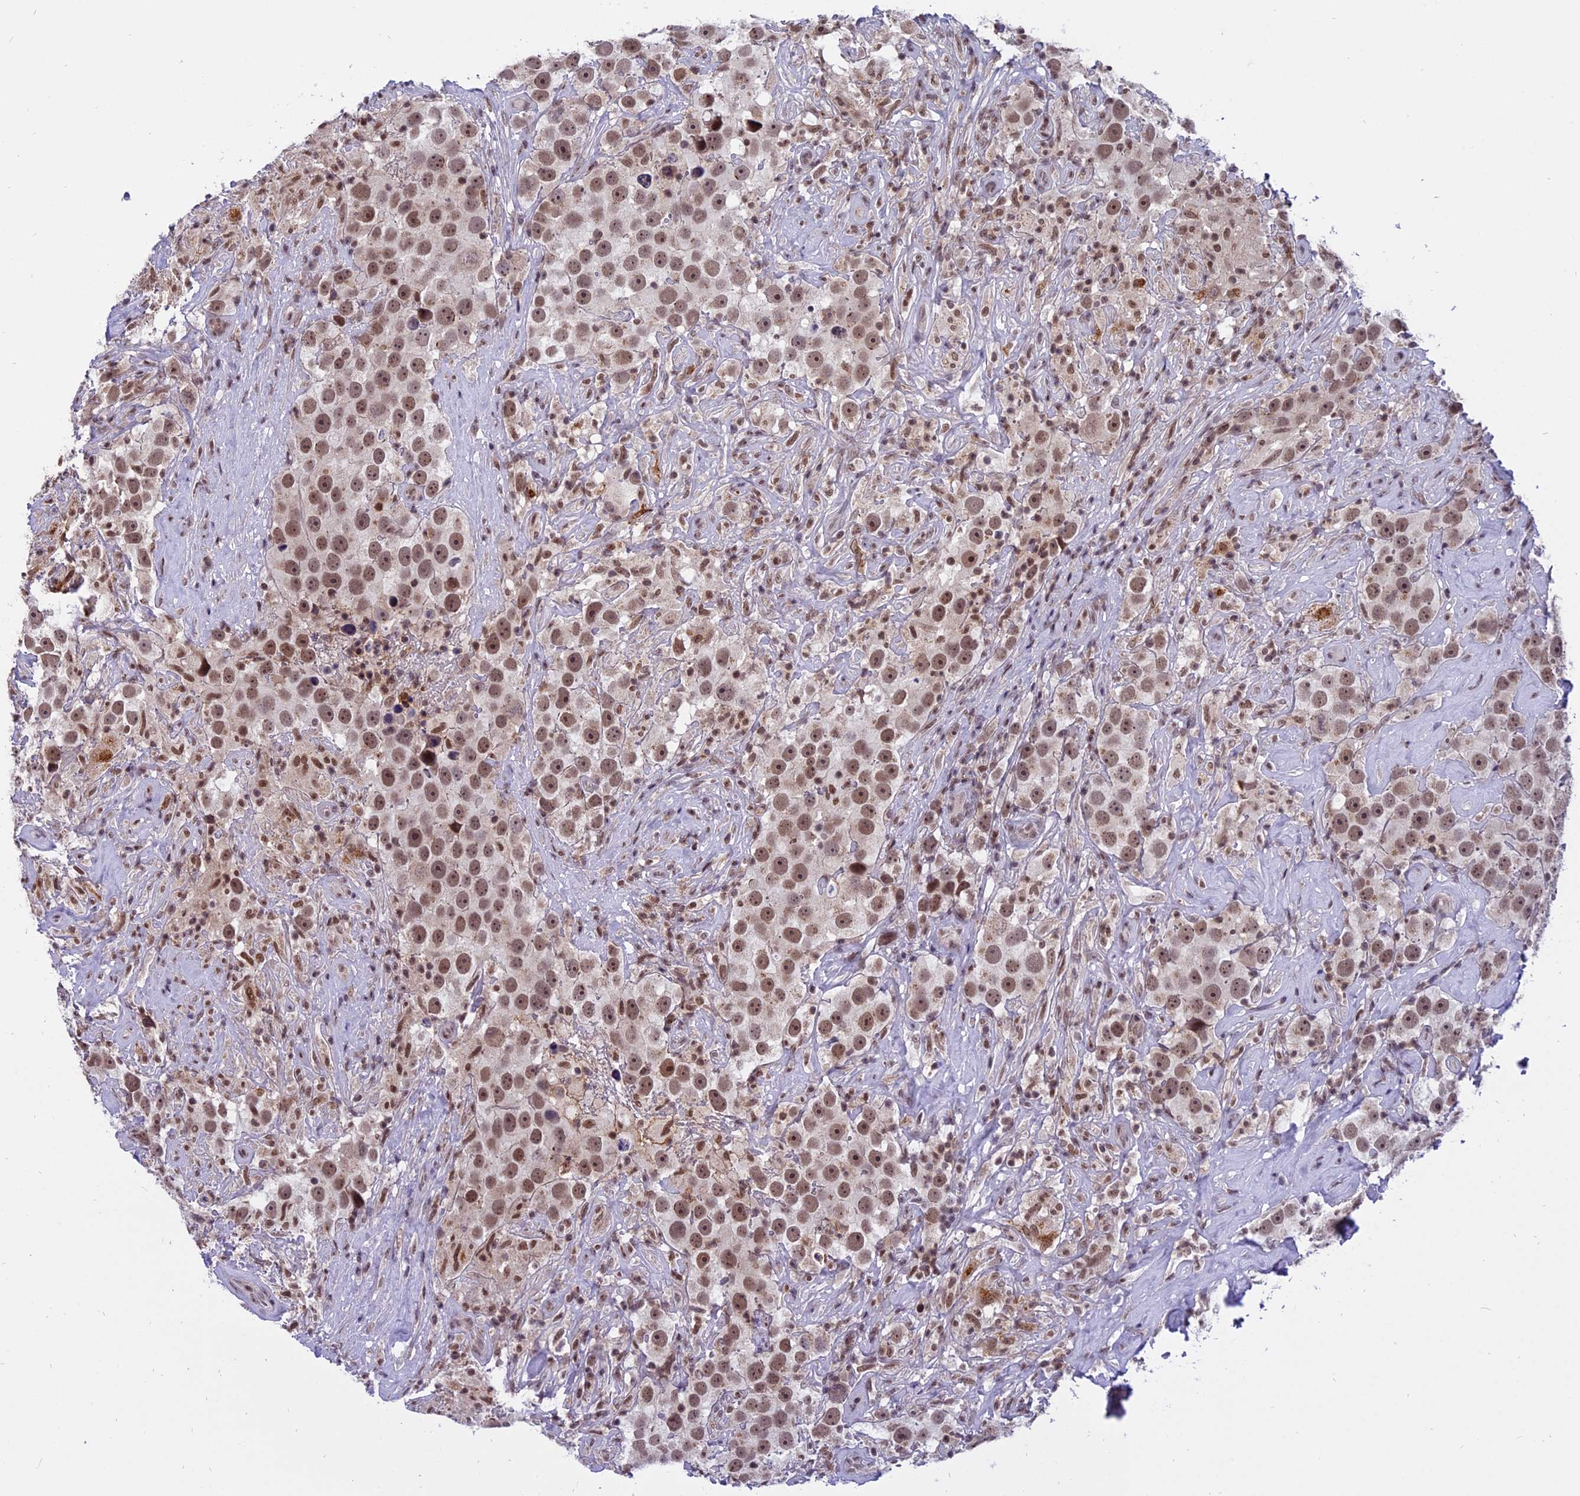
{"staining": {"intensity": "moderate", "quantity": ">75%", "location": "nuclear"}, "tissue": "testis cancer", "cell_type": "Tumor cells", "image_type": "cancer", "snomed": [{"axis": "morphology", "description": "Seminoma, NOS"}, {"axis": "topography", "description": "Testis"}], "caption": "There is medium levels of moderate nuclear expression in tumor cells of seminoma (testis), as demonstrated by immunohistochemical staining (brown color).", "gene": "TADA3", "patient": {"sex": "male", "age": 49}}